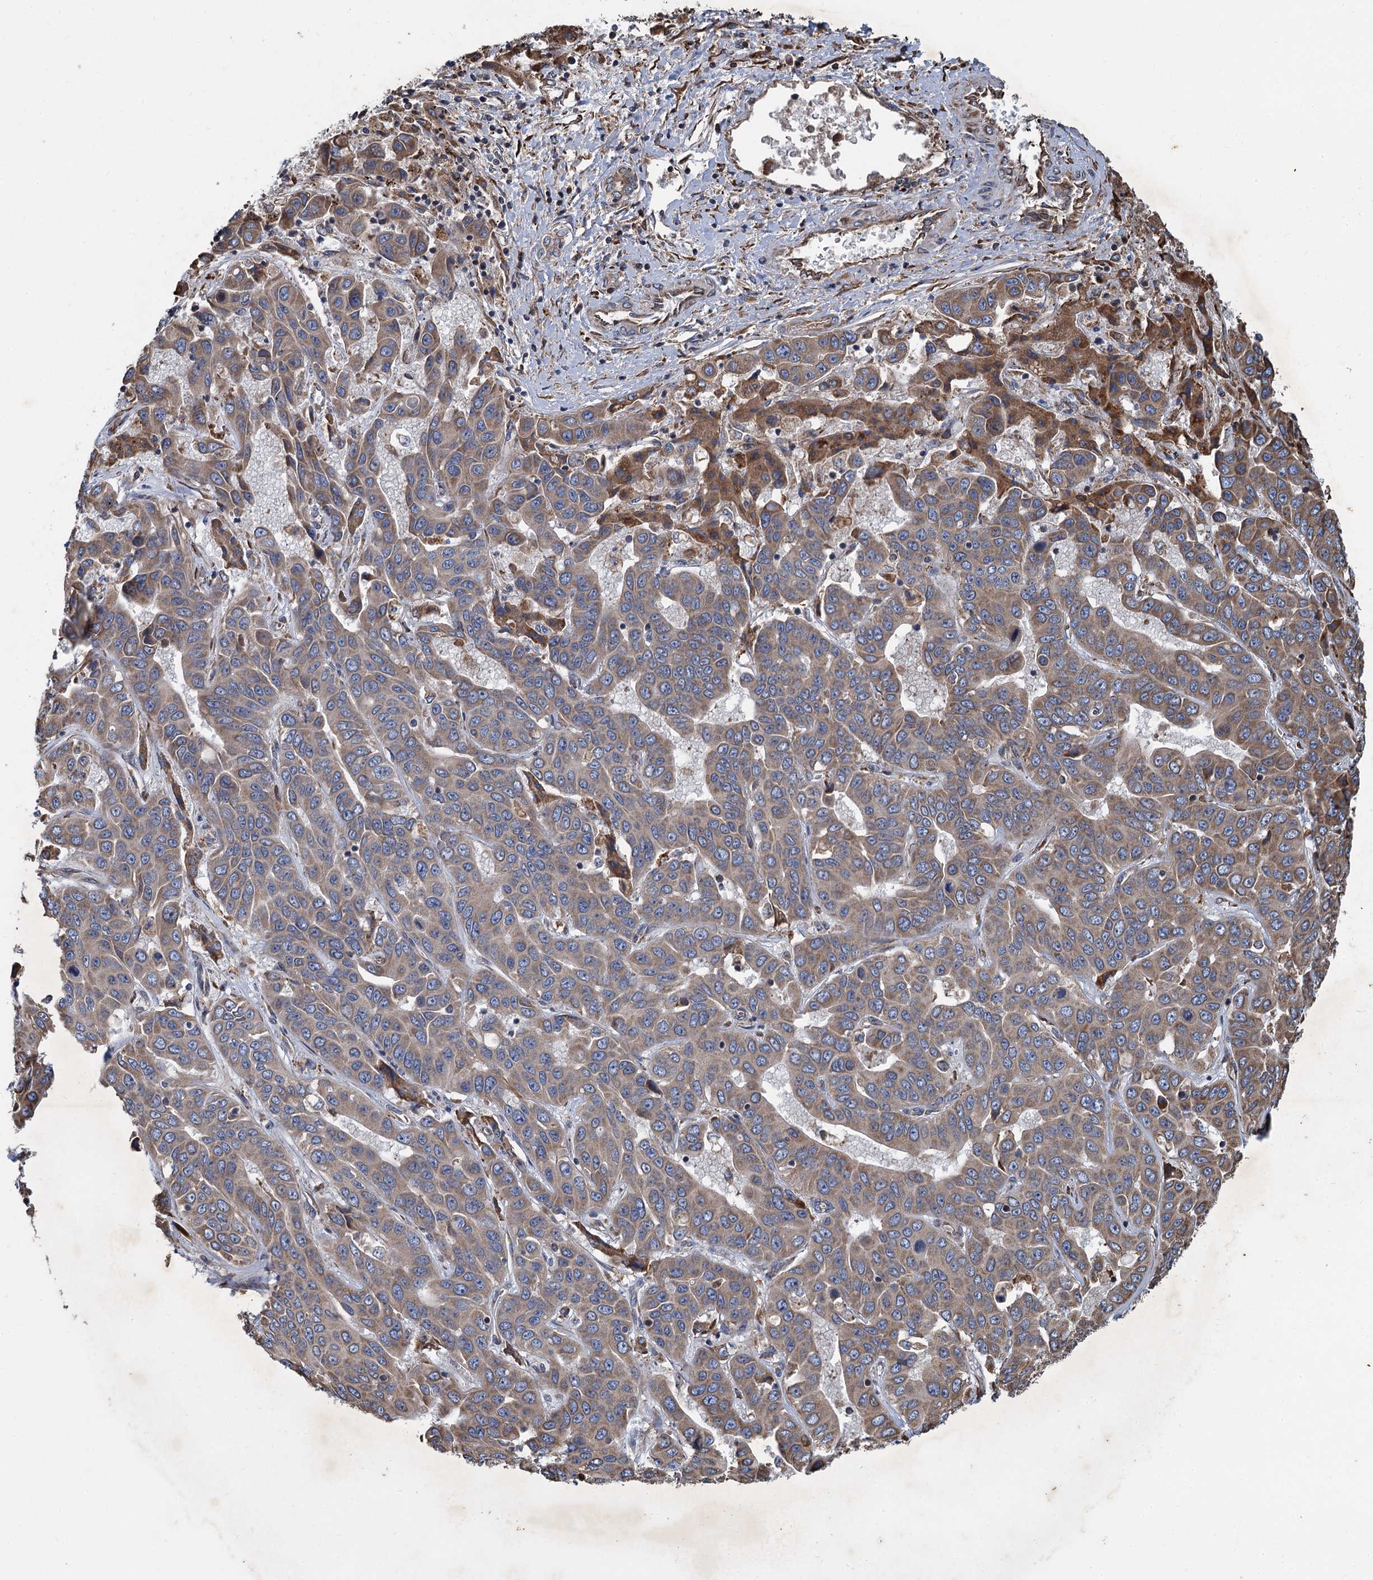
{"staining": {"intensity": "weak", "quantity": "25%-75%", "location": "cytoplasmic/membranous"}, "tissue": "liver cancer", "cell_type": "Tumor cells", "image_type": "cancer", "snomed": [{"axis": "morphology", "description": "Cholangiocarcinoma"}, {"axis": "topography", "description": "Liver"}], "caption": "A high-resolution micrograph shows immunohistochemistry (IHC) staining of liver cholangiocarcinoma, which shows weak cytoplasmic/membranous staining in approximately 25%-75% of tumor cells.", "gene": "LINS1", "patient": {"sex": "female", "age": 52}}